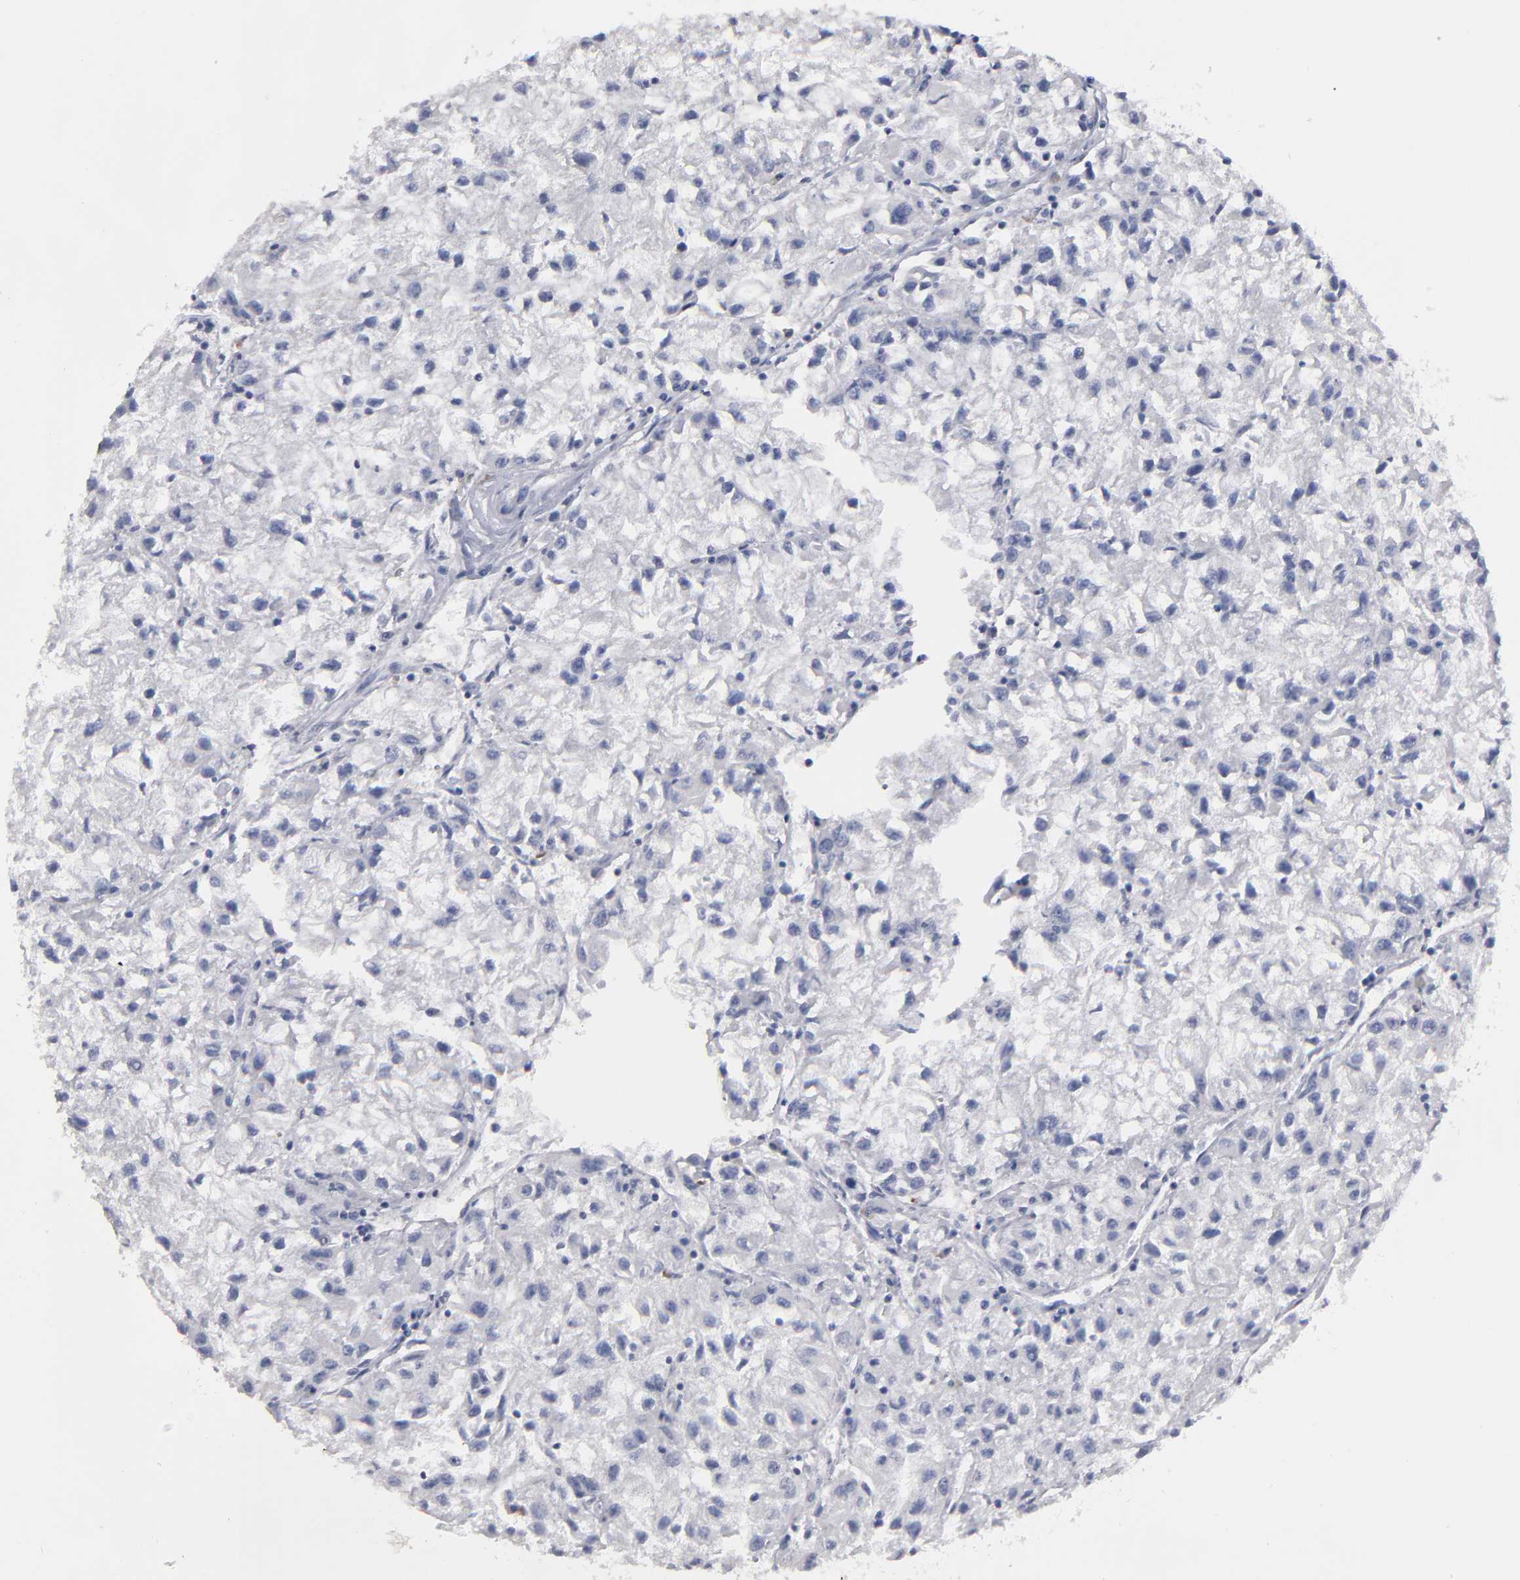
{"staining": {"intensity": "negative", "quantity": "none", "location": "none"}, "tissue": "renal cancer", "cell_type": "Tumor cells", "image_type": "cancer", "snomed": [{"axis": "morphology", "description": "Adenocarcinoma, NOS"}, {"axis": "topography", "description": "Kidney"}], "caption": "Tumor cells show no significant expression in adenocarcinoma (renal).", "gene": "CCDC80", "patient": {"sex": "male", "age": 59}}